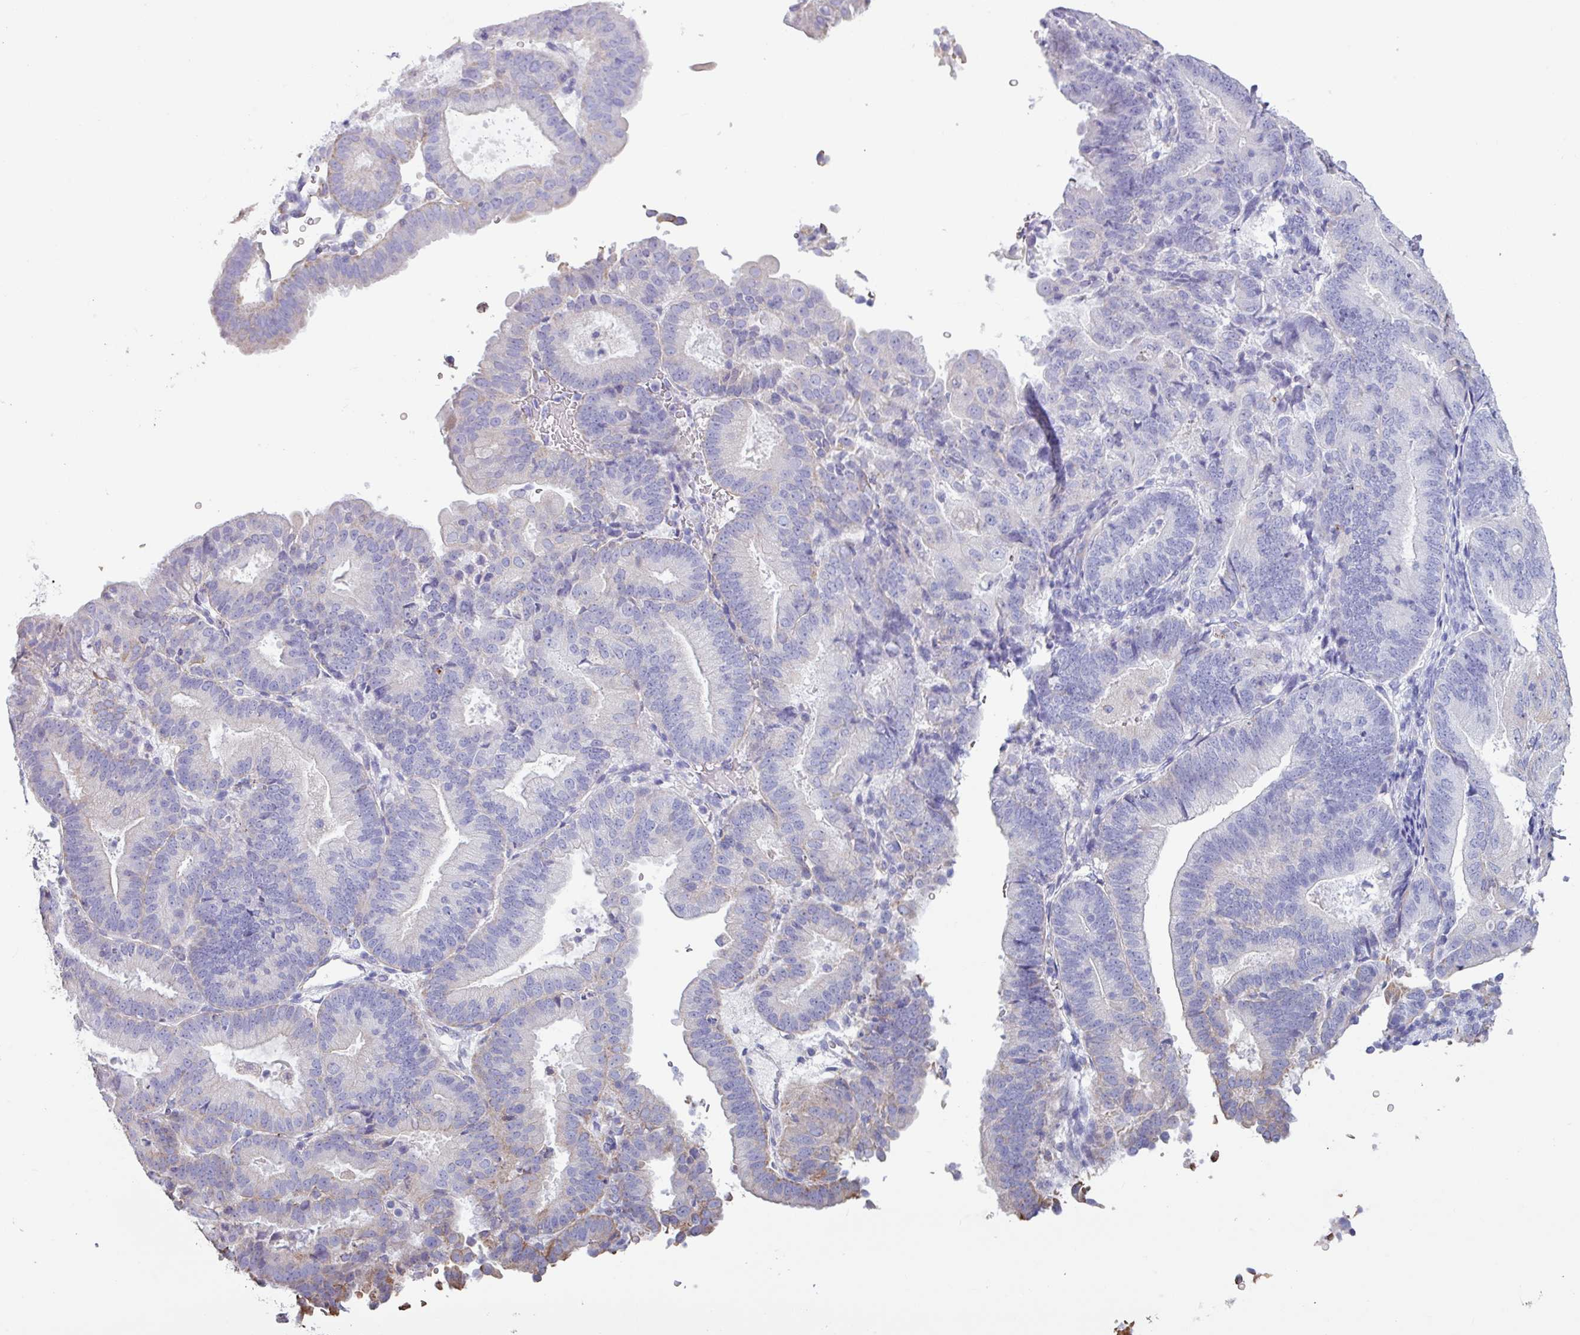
{"staining": {"intensity": "negative", "quantity": "none", "location": "none"}, "tissue": "endometrial cancer", "cell_type": "Tumor cells", "image_type": "cancer", "snomed": [{"axis": "morphology", "description": "Adenocarcinoma, NOS"}, {"axis": "topography", "description": "Endometrium"}], "caption": "This is a micrograph of immunohistochemistry (IHC) staining of endometrial cancer (adenocarcinoma), which shows no expression in tumor cells. (Brightfield microscopy of DAB immunohistochemistry (IHC) at high magnification).", "gene": "CAMK1", "patient": {"sex": "female", "age": 70}}